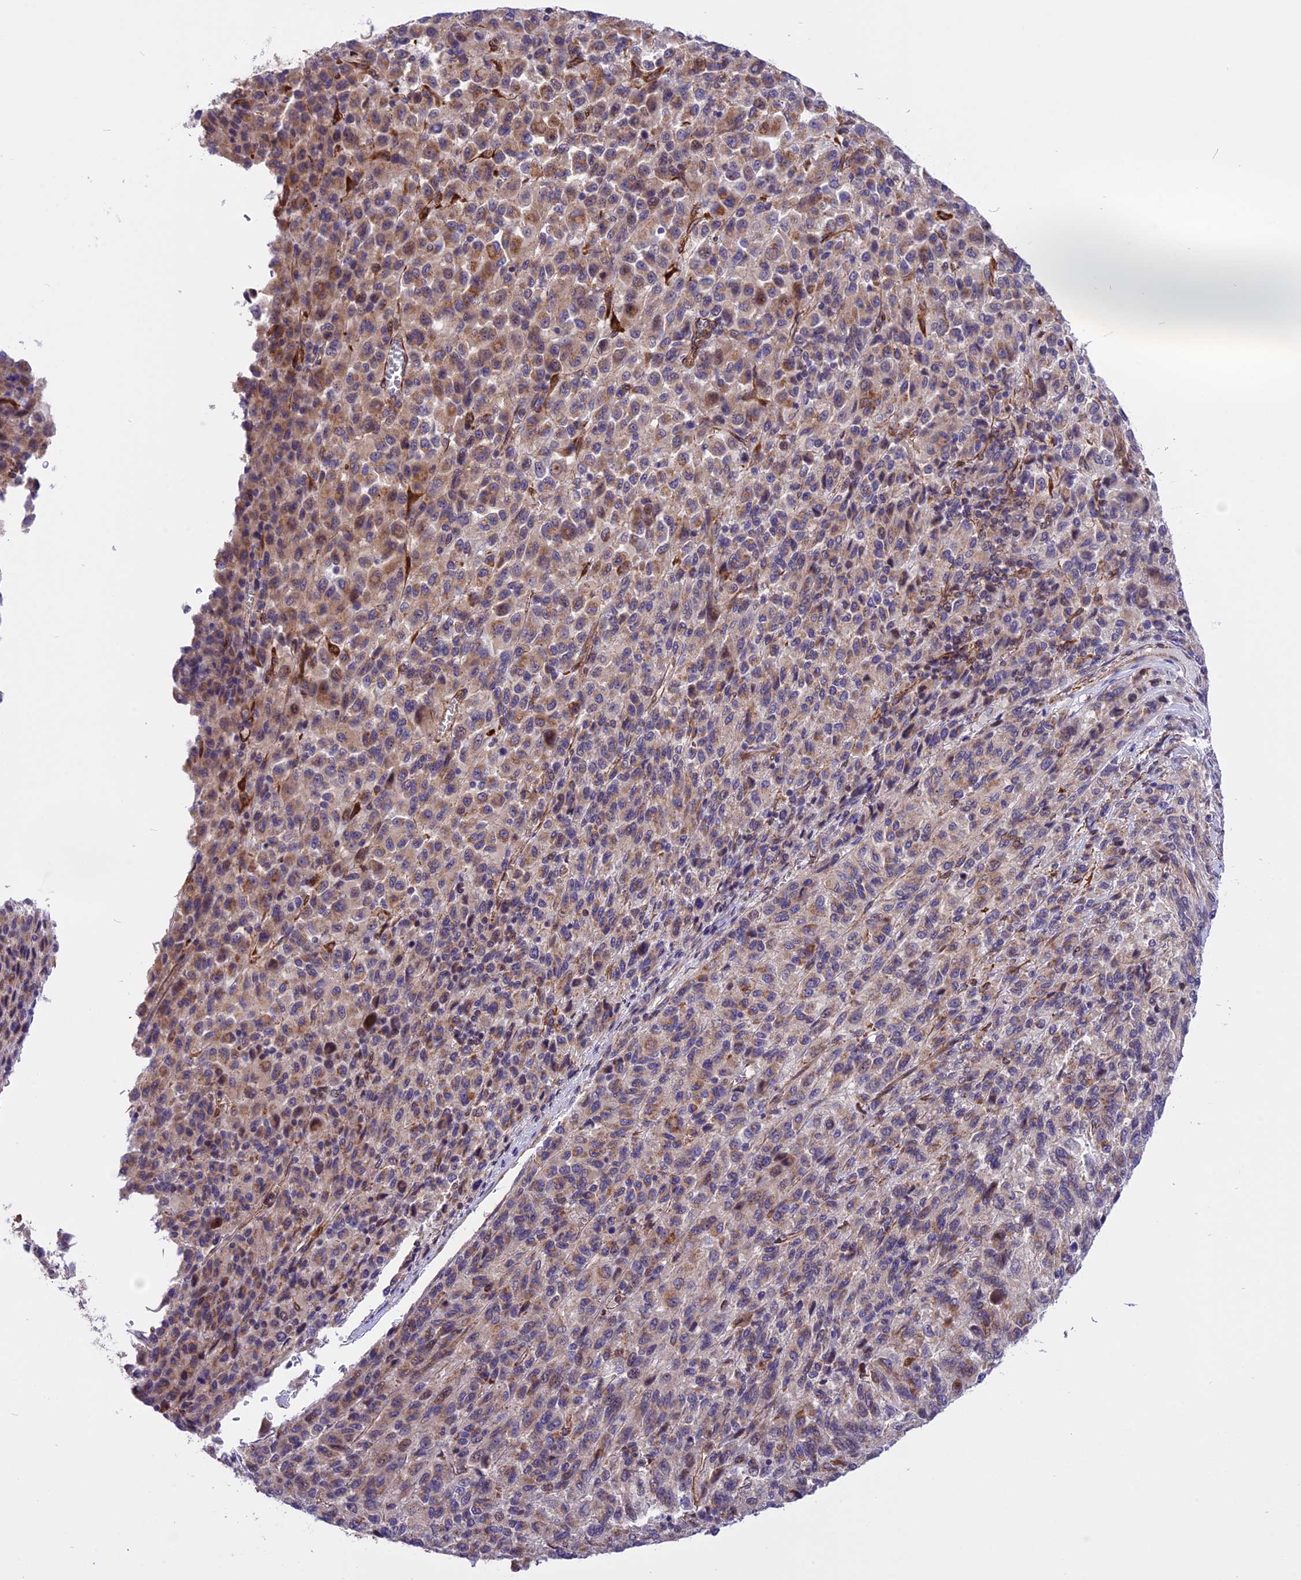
{"staining": {"intensity": "moderate", "quantity": "<25%", "location": "cytoplasmic/membranous"}, "tissue": "melanoma", "cell_type": "Tumor cells", "image_type": "cancer", "snomed": [{"axis": "morphology", "description": "Malignant melanoma, Metastatic site"}, {"axis": "topography", "description": "Lung"}], "caption": "DAB (3,3'-diaminobenzidine) immunohistochemical staining of human melanoma shows moderate cytoplasmic/membranous protein expression in approximately <25% of tumor cells.", "gene": "R3HDM4", "patient": {"sex": "male", "age": 64}}